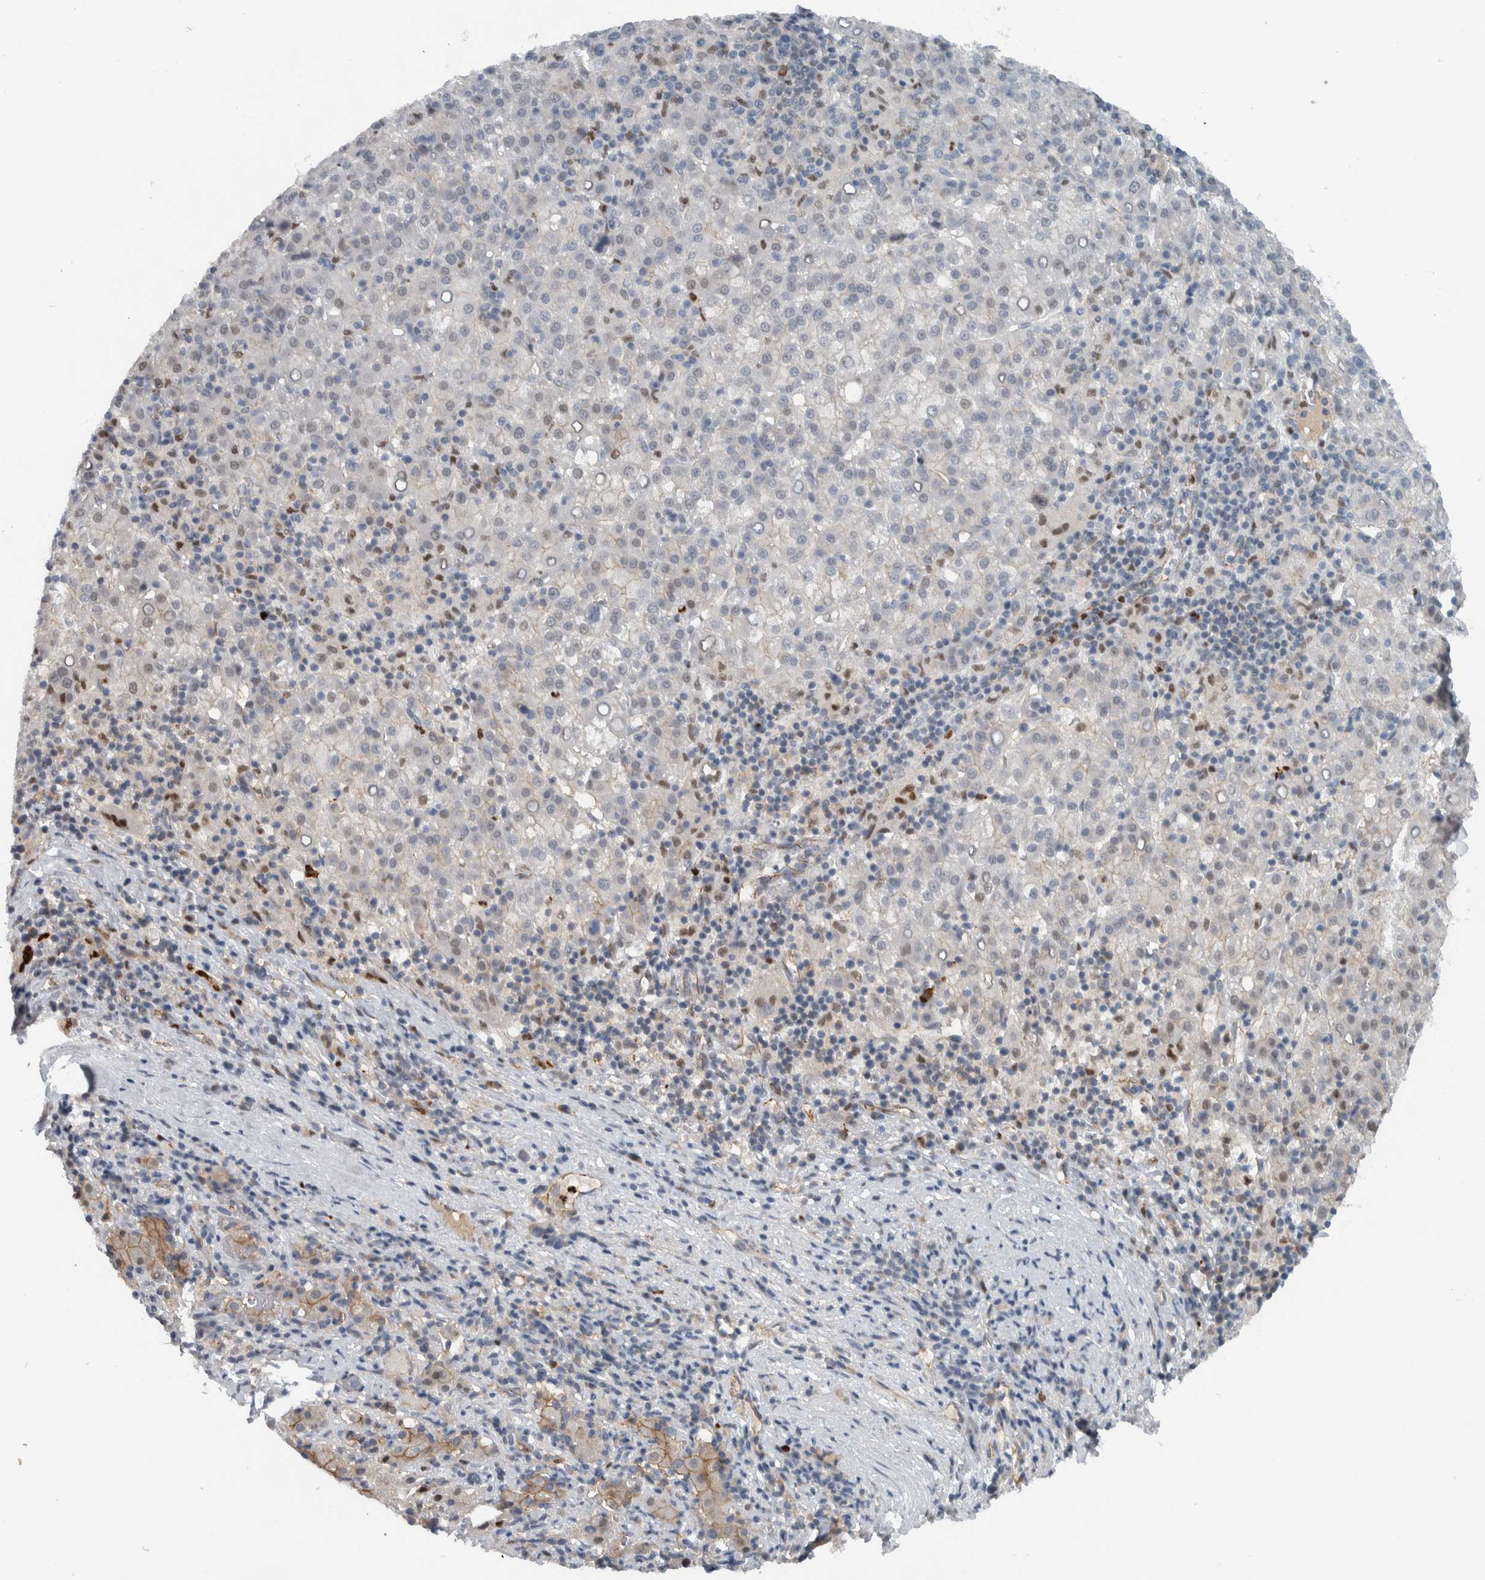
{"staining": {"intensity": "weak", "quantity": "<25%", "location": "nuclear"}, "tissue": "liver cancer", "cell_type": "Tumor cells", "image_type": "cancer", "snomed": [{"axis": "morphology", "description": "Carcinoma, Hepatocellular, NOS"}, {"axis": "topography", "description": "Liver"}], "caption": "Liver cancer (hepatocellular carcinoma) was stained to show a protein in brown. There is no significant staining in tumor cells.", "gene": "ADPRM", "patient": {"sex": "female", "age": 58}}